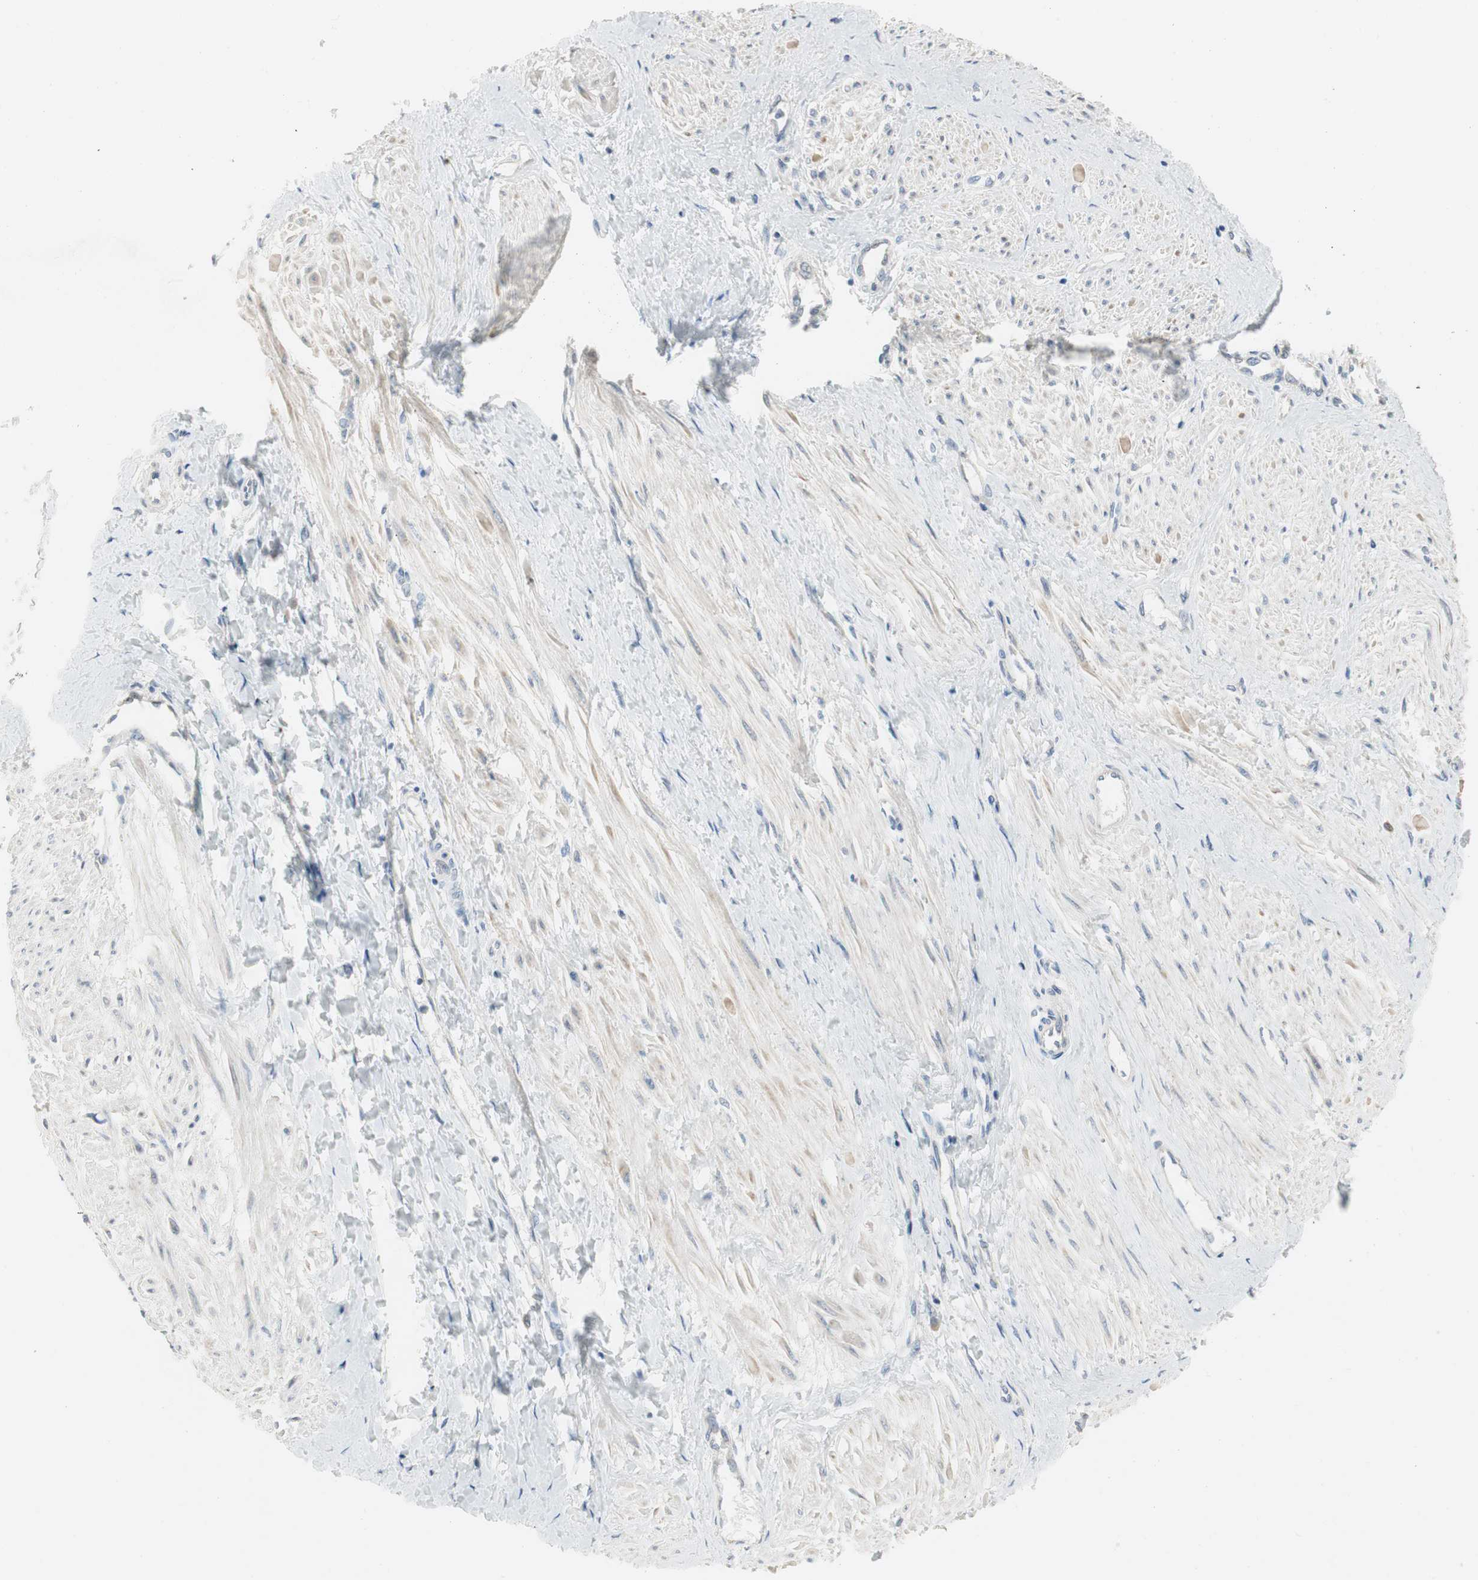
{"staining": {"intensity": "weak", "quantity": "25%-75%", "location": "cytoplasmic/membranous"}, "tissue": "smooth muscle", "cell_type": "Smooth muscle cells", "image_type": "normal", "snomed": [{"axis": "morphology", "description": "Normal tissue, NOS"}, {"axis": "topography", "description": "Smooth muscle"}, {"axis": "topography", "description": "Uterus"}], "caption": "High-magnification brightfield microscopy of normal smooth muscle stained with DAB (3,3'-diaminobenzidine) (brown) and counterstained with hematoxylin (blue). smooth muscle cells exhibit weak cytoplasmic/membranous expression is identified in about25%-75% of cells.", "gene": "SPINK4", "patient": {"sex": "female", "age": 39}}